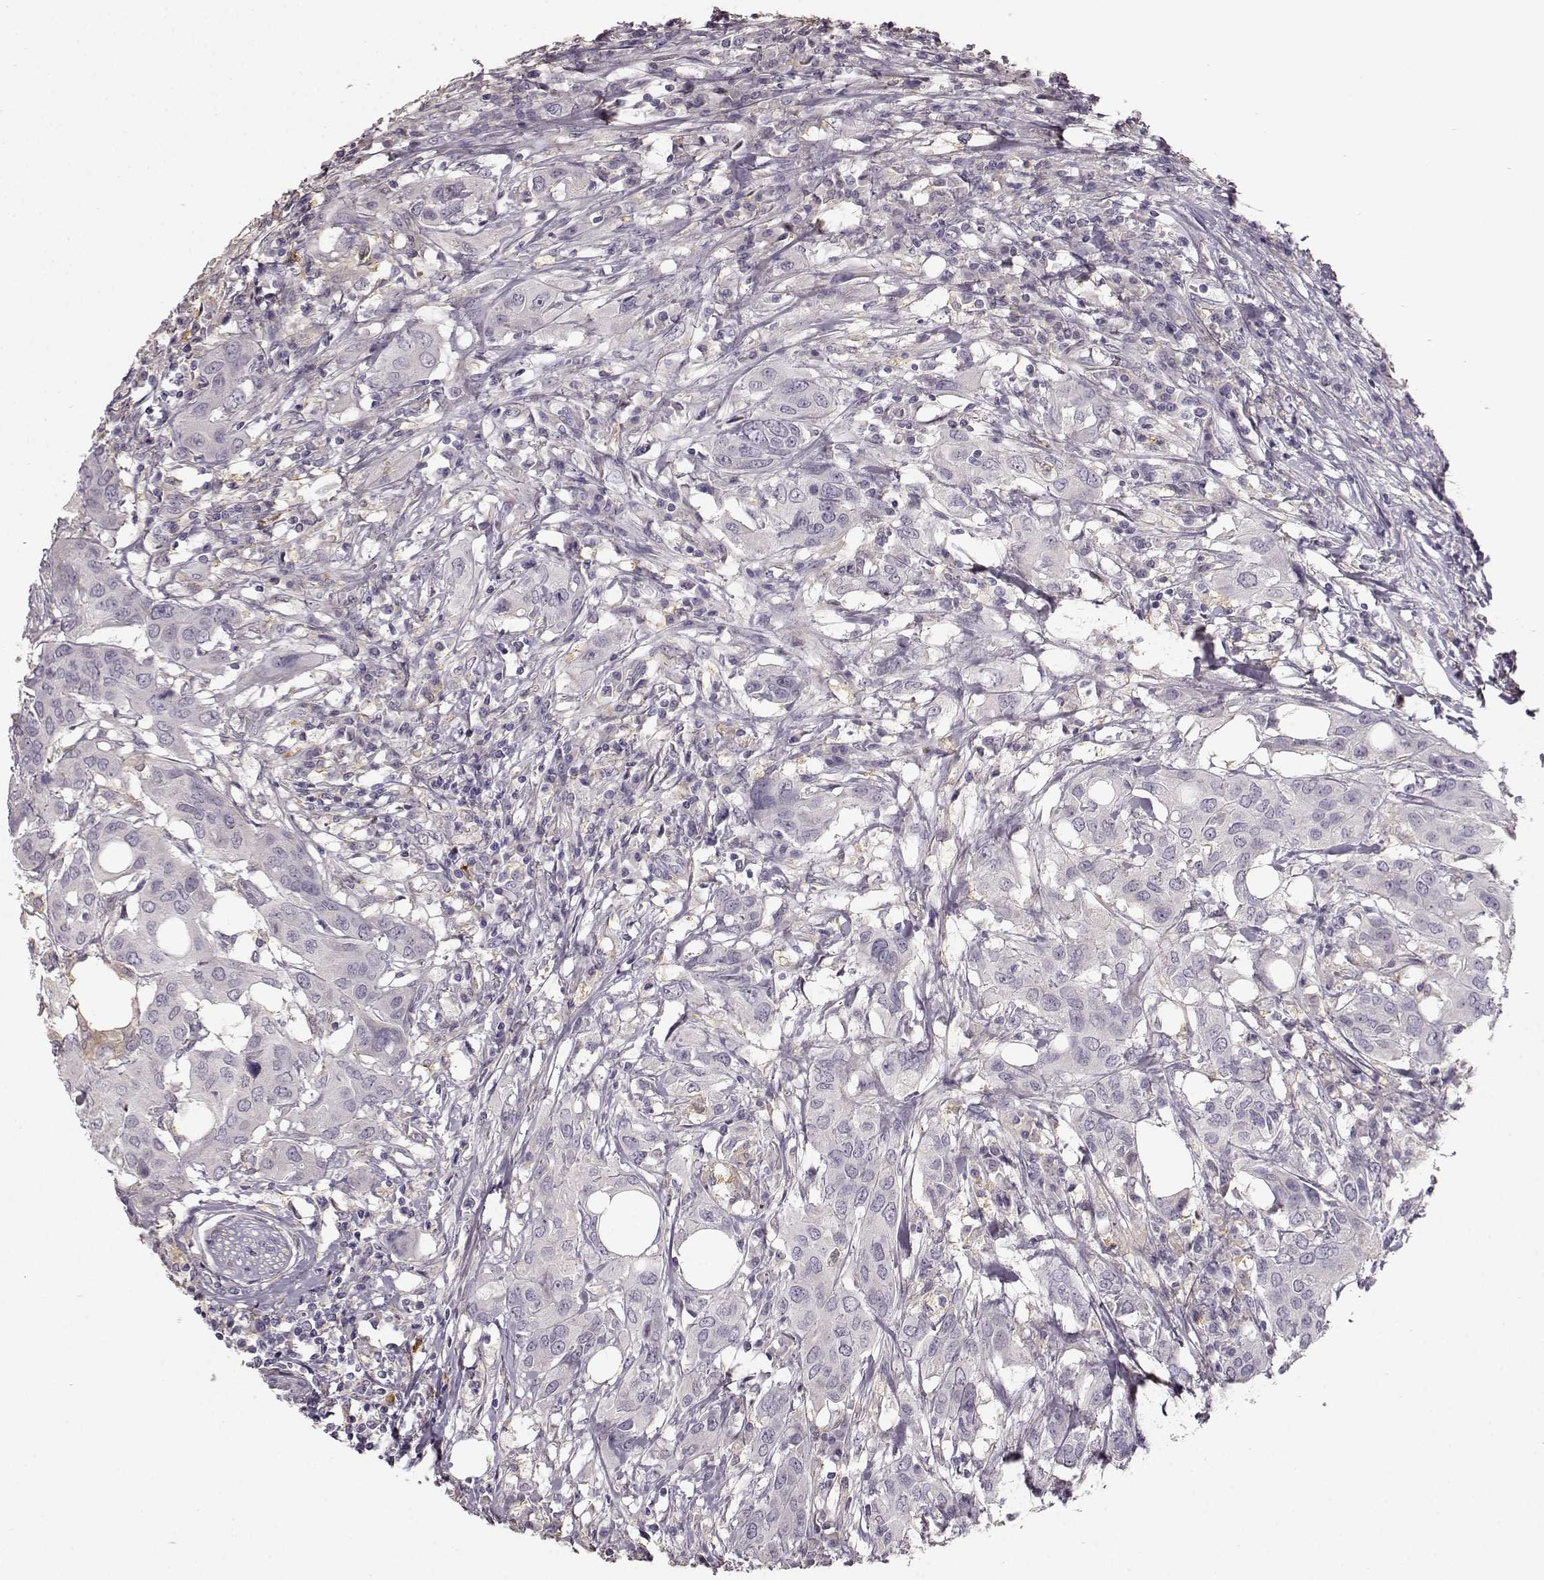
{"staining": {"intensity": "negative", "quantity": "none", "location": "none"}, "tissue": "urothelial cancer", "cell_type": "Tumor cells", "image_type": "cancer", "snomed": [{"axis": "morphology", "description": "Urothelial carcinoma, NOS"}, {"axis": "morphology", "description": "Urothelial carcinoma, High grade"}, {"axis": "topography", "description": "Urinary bladder"}], "caption": "This is an IHC image of urothelial cancer. There is no positivity in tumor cells.", "gene": "GPR50", "patient": {"sex": "male", "age": 63}}